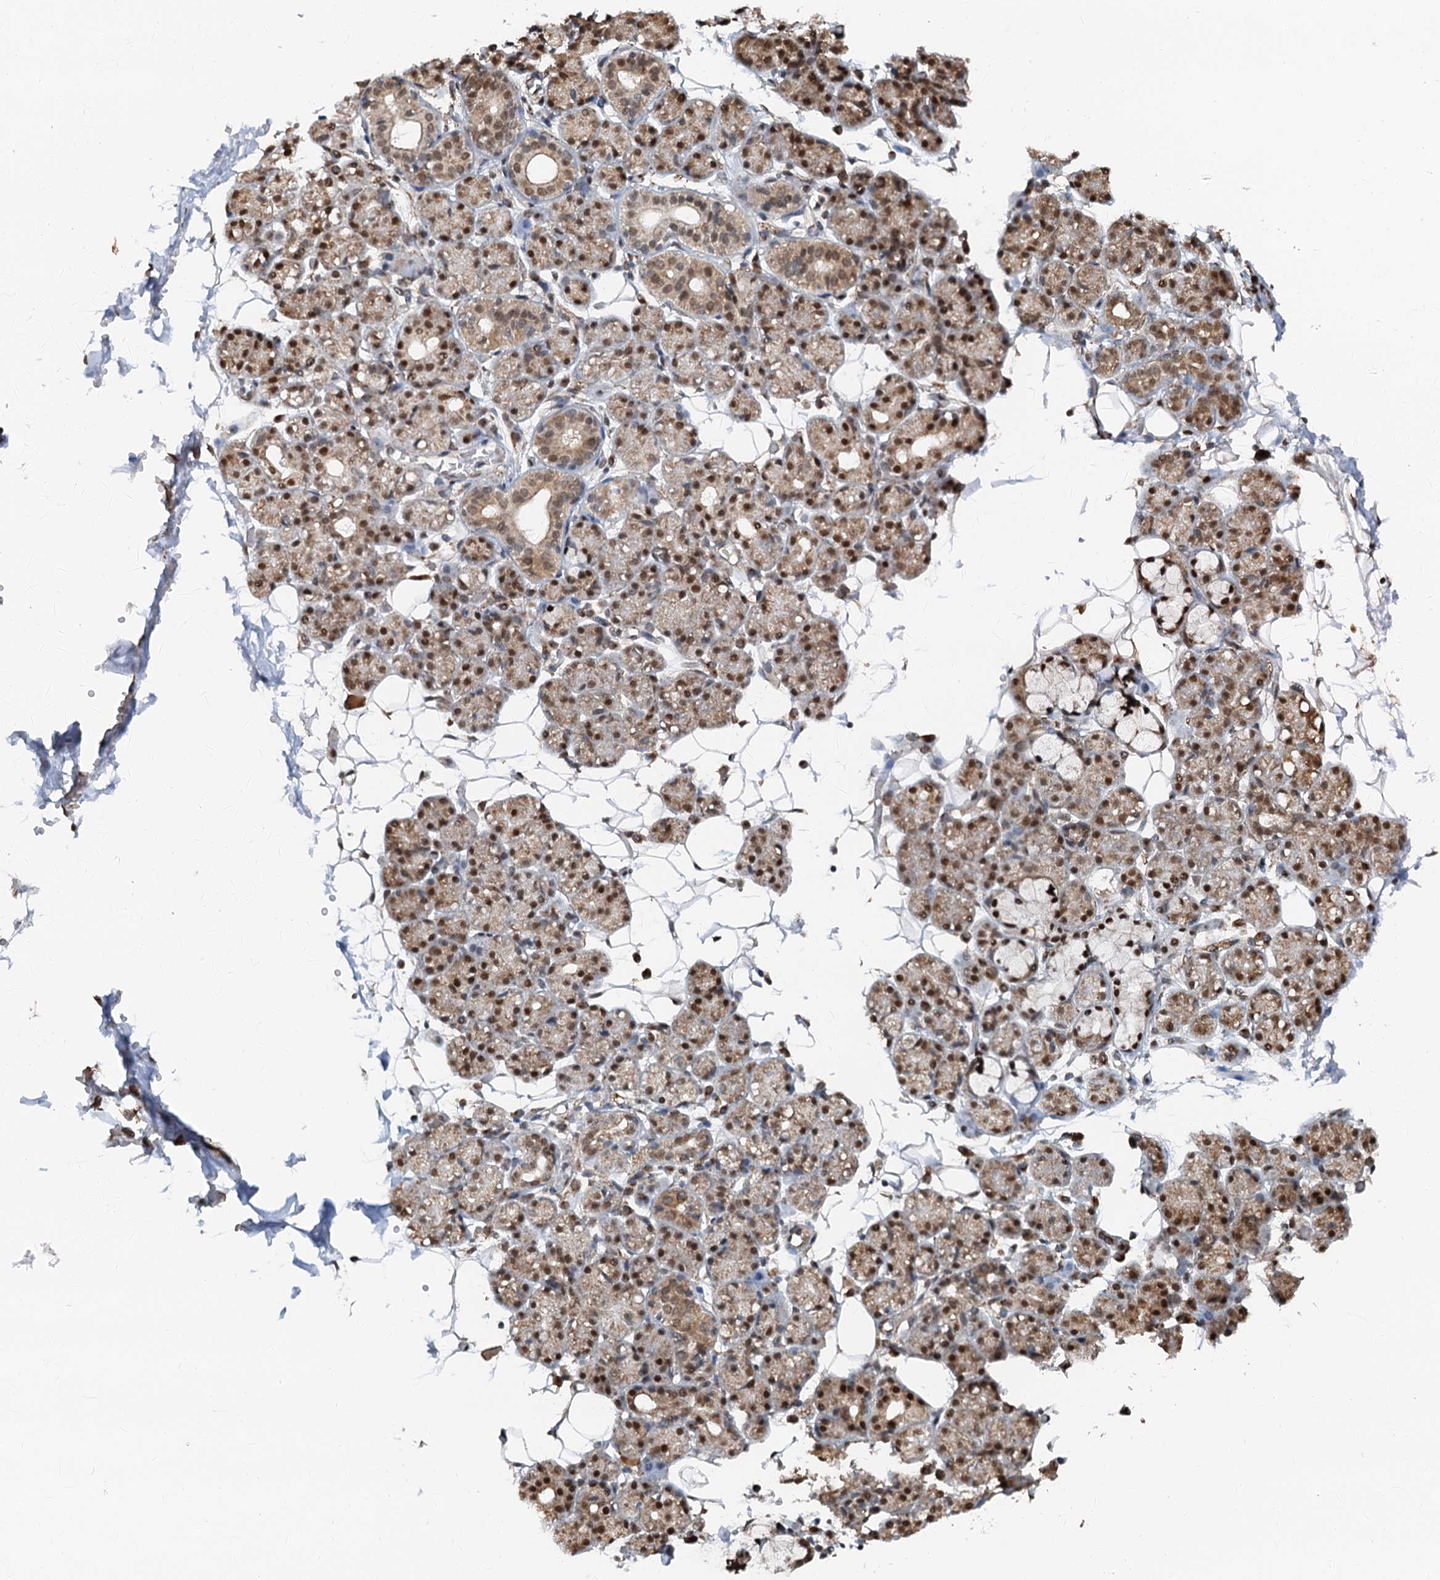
{"staining": {"intensity": "moderate", "quantity": ">75%", "location": "cytoplasmic/membranous,nuclear"}, "tissue": "salivary gland", "cell_type": "Glandular cells", "image_type": "normal", "snomed": [{"axis": "morphology", "description": "Normal tissue, NOS"}, {"axis": "topography", "description": "Salivary gland"}], "caption": "IHC staining of normal salivary gland, which exhibits medium levels of moderate cytoplasmic/membranous,nuclear positivity in approximately >75% of glandular cells indicating moderate cytoplasmic/membranous,nuclear protein staining. The staining was performed using DAB (3,3'-diaminobenzidine) (brown) for protein detection and nuclei were counterstained in hematoxylin (blue).", "gene": "CFDP1", "patient": {"sex": "male", "age": 63}}